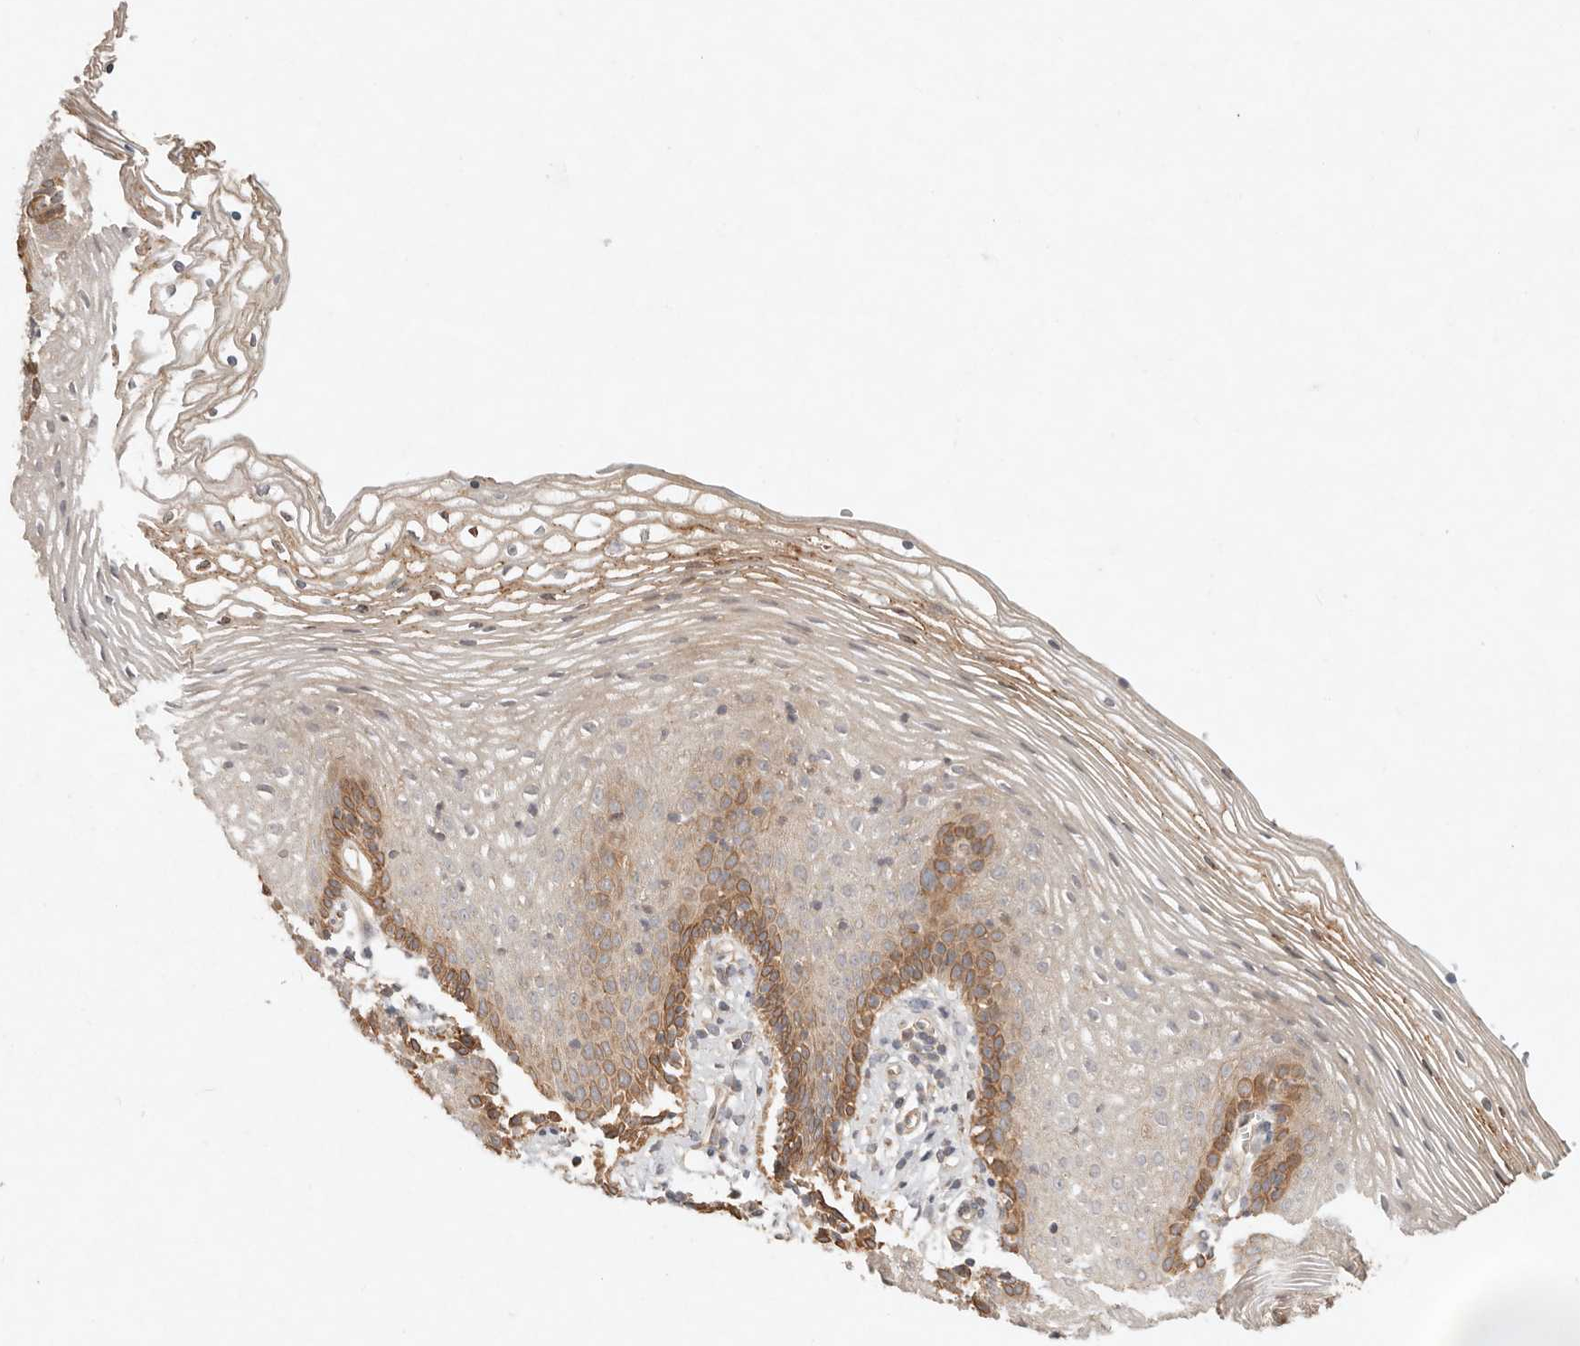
{"staining": {"intensity": "moderate", "quantity": ">75%", "location": "cytoplasmic/membranous"}, "tissue": "vagina", "cell_type": "Squamous epithelial cells", "image_type": "normal", "snomed": [{"axis": "morphology", "description": "Normal tissue, NOS"}, {"axis": "topography", "description": "Vagina"}], "caption": "Human vagina stained for a protein (brown) displays moderate cytoplasmic/membranous positive expression in approximately >75% of squamous epithelial cells.", "gene": "HECTD3", "patient": {"sex": "female", "age": 32}}